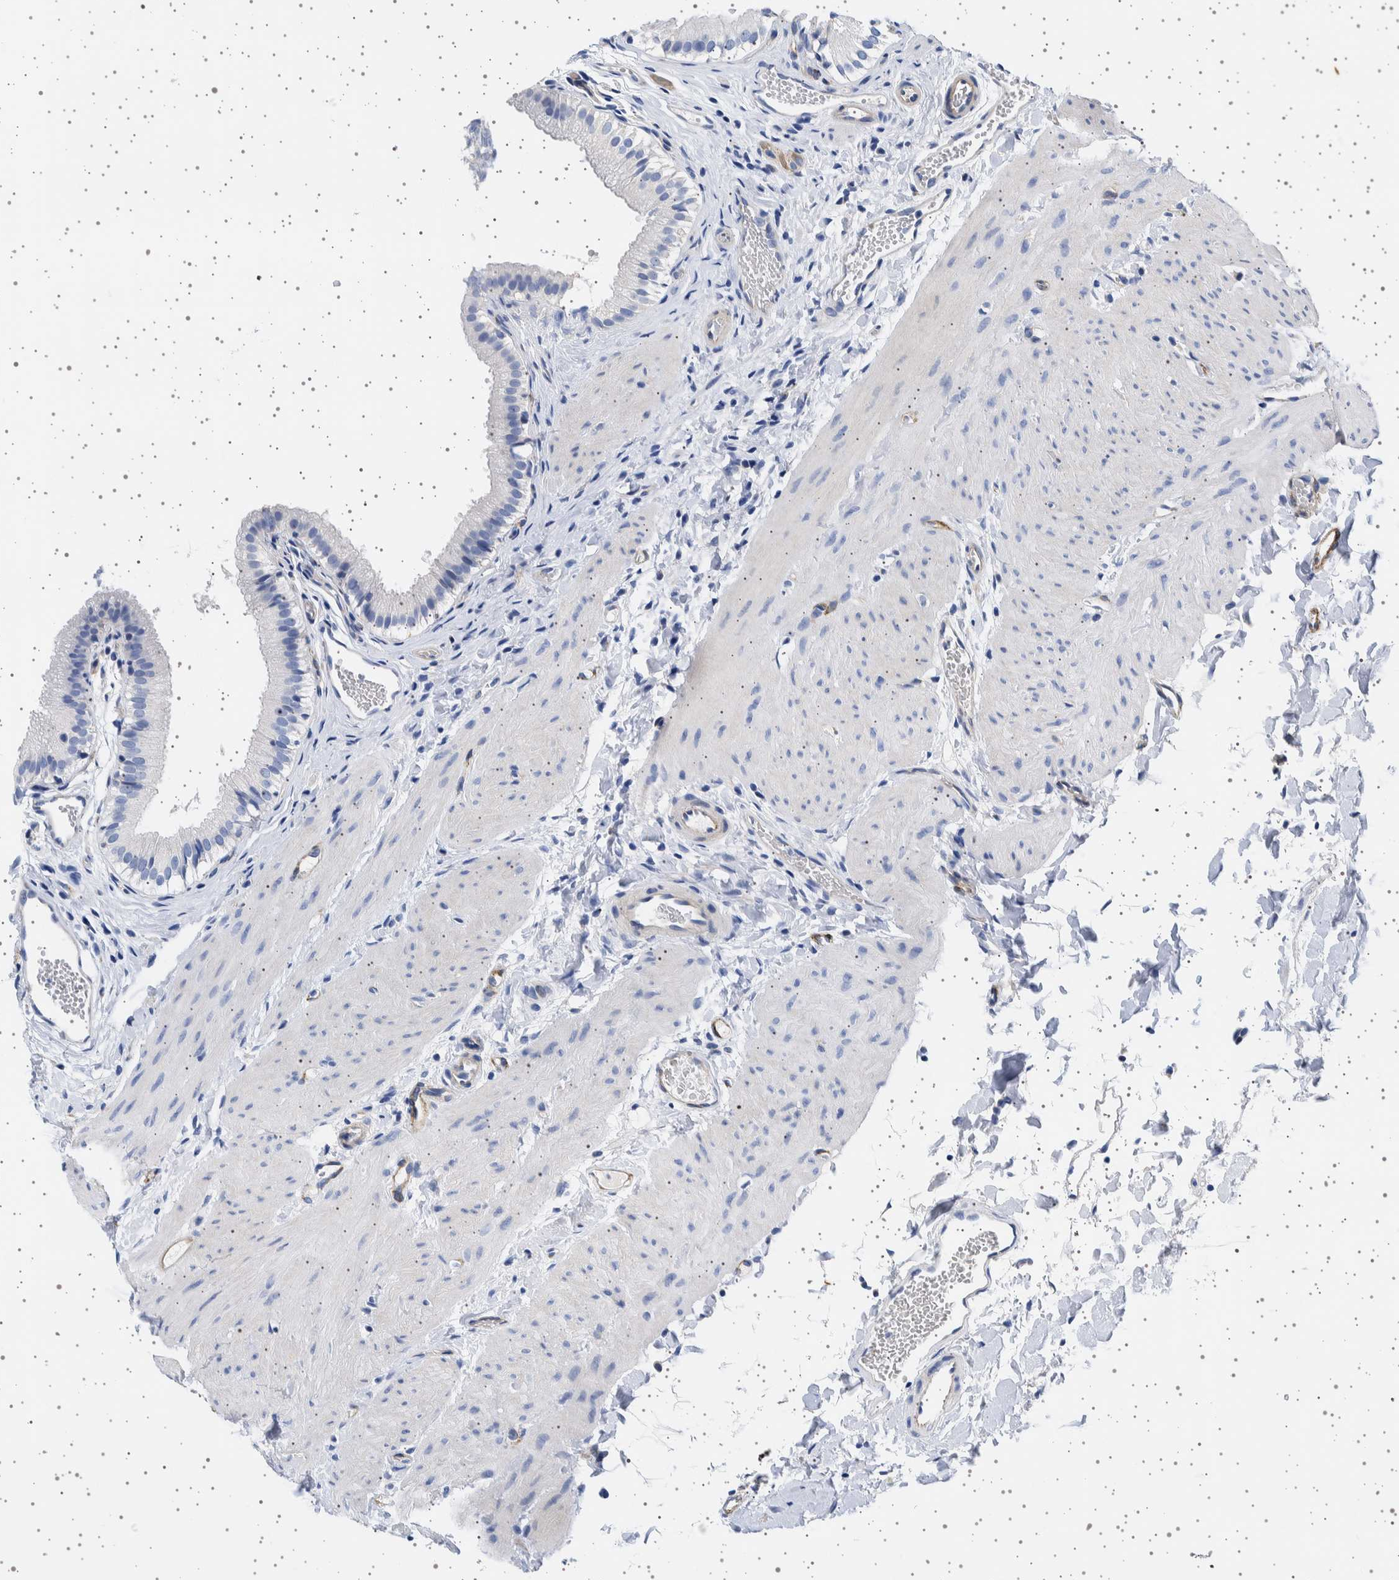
{"staining": {"intensity": "negative", "quantity": "none", "location": "none"}, "tissue": "gallbladder", "cell_type": "Glandular cells", "image_type": "normal", "snomed": [{"axis": "morphology", "description": "Normal tissue, NOS"}, {"axis": "topography", "description": "Gallbladder"}], "caption": "This is an IHC histopathology image of normal gallbladder. There is no staining in glandular cells.", "gene": "SEPTIN4", "patient": {"sex": "female", "age": 26}}